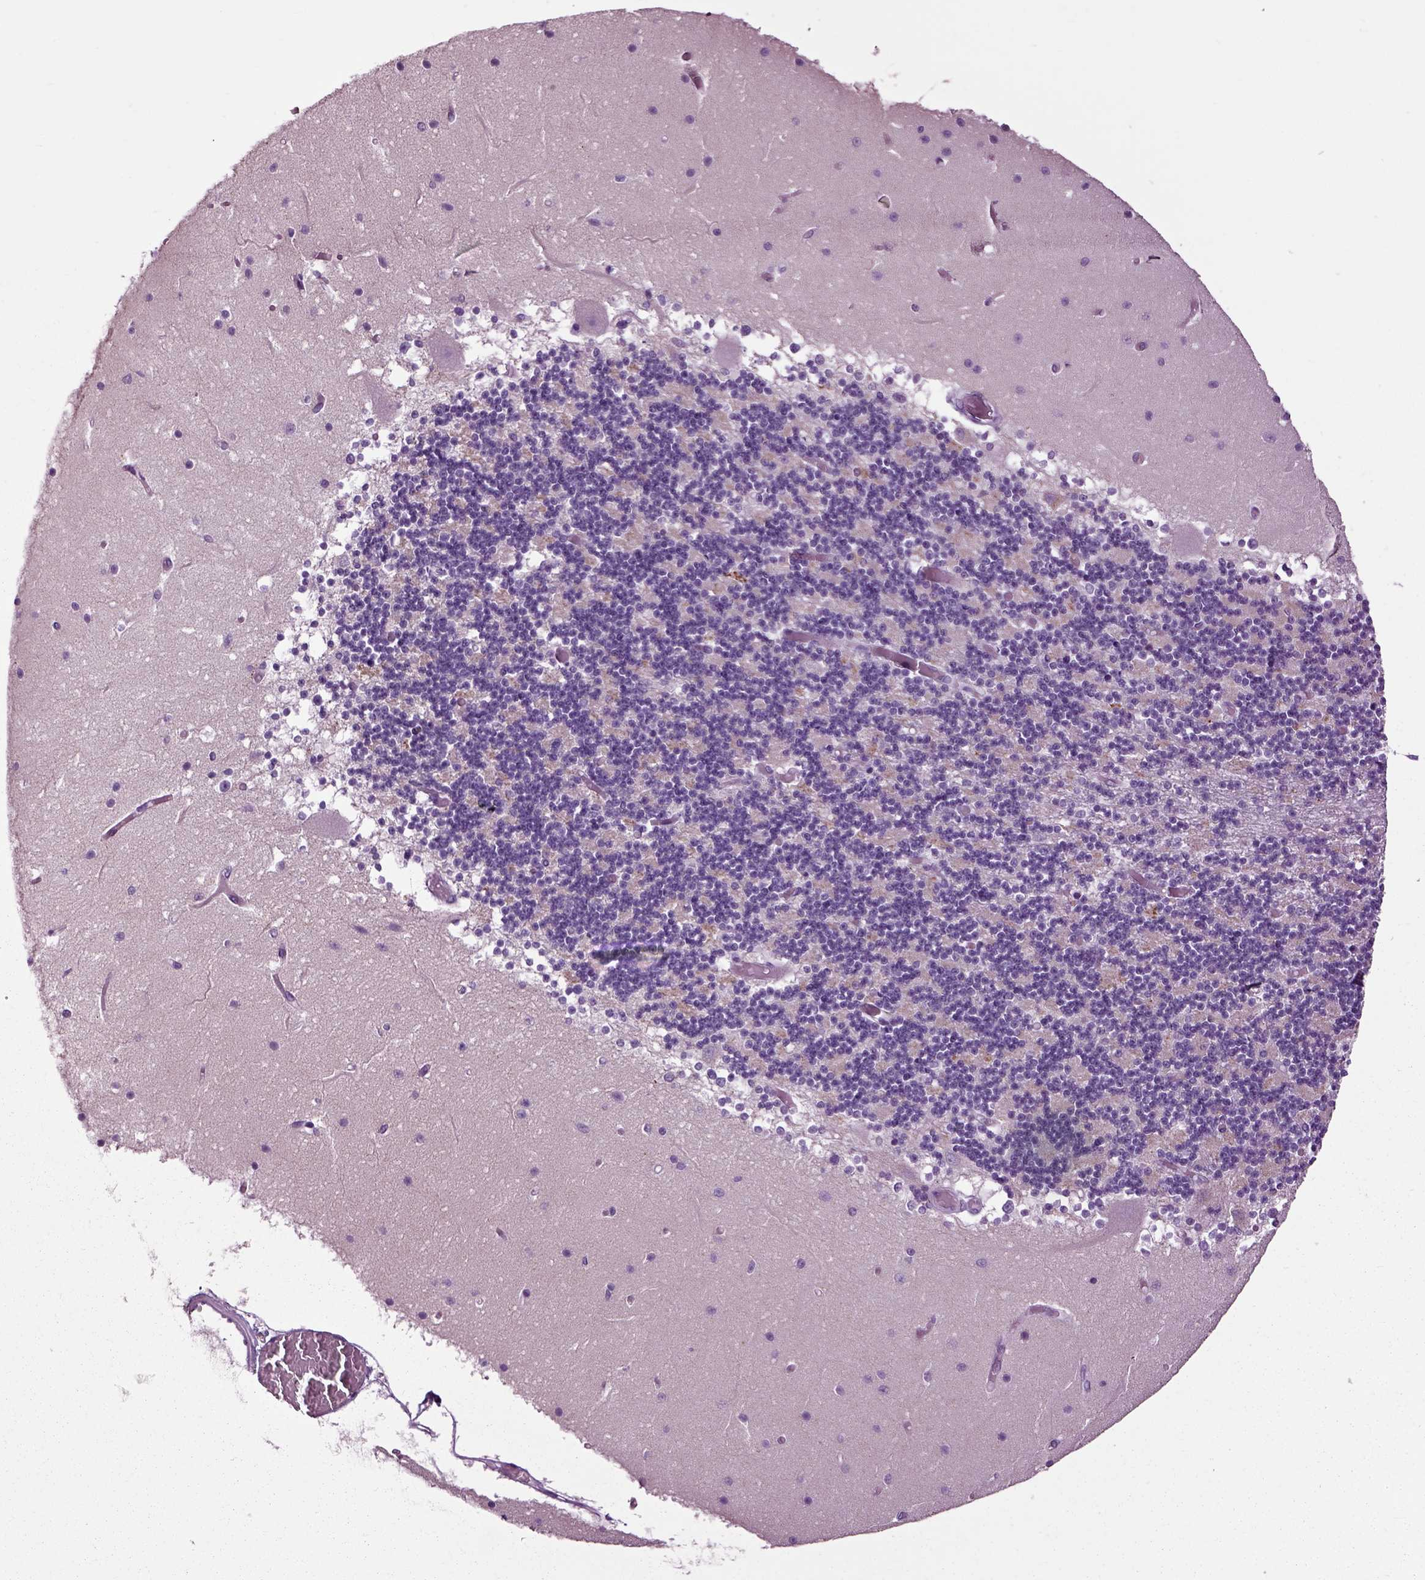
{"staining": {"intensity": "negative", "quantity": "none", "location": "none"}, "tissue": "cerebellum", "cell_type": "Cells in granular layer", "image_type": "normal", "snomed": [{"axis": "morphology", "description": "Normal tissue, NOS"}, {"axis": "topography", "description": "Cerebellum"}], "caption": "This is an immunohistochemistry (IHC) image of benign cerebellum. There is no staining in cells in granular layer.", "gene": "ARHGAP11A", "patient": {"sex": "female", "age": 28}}